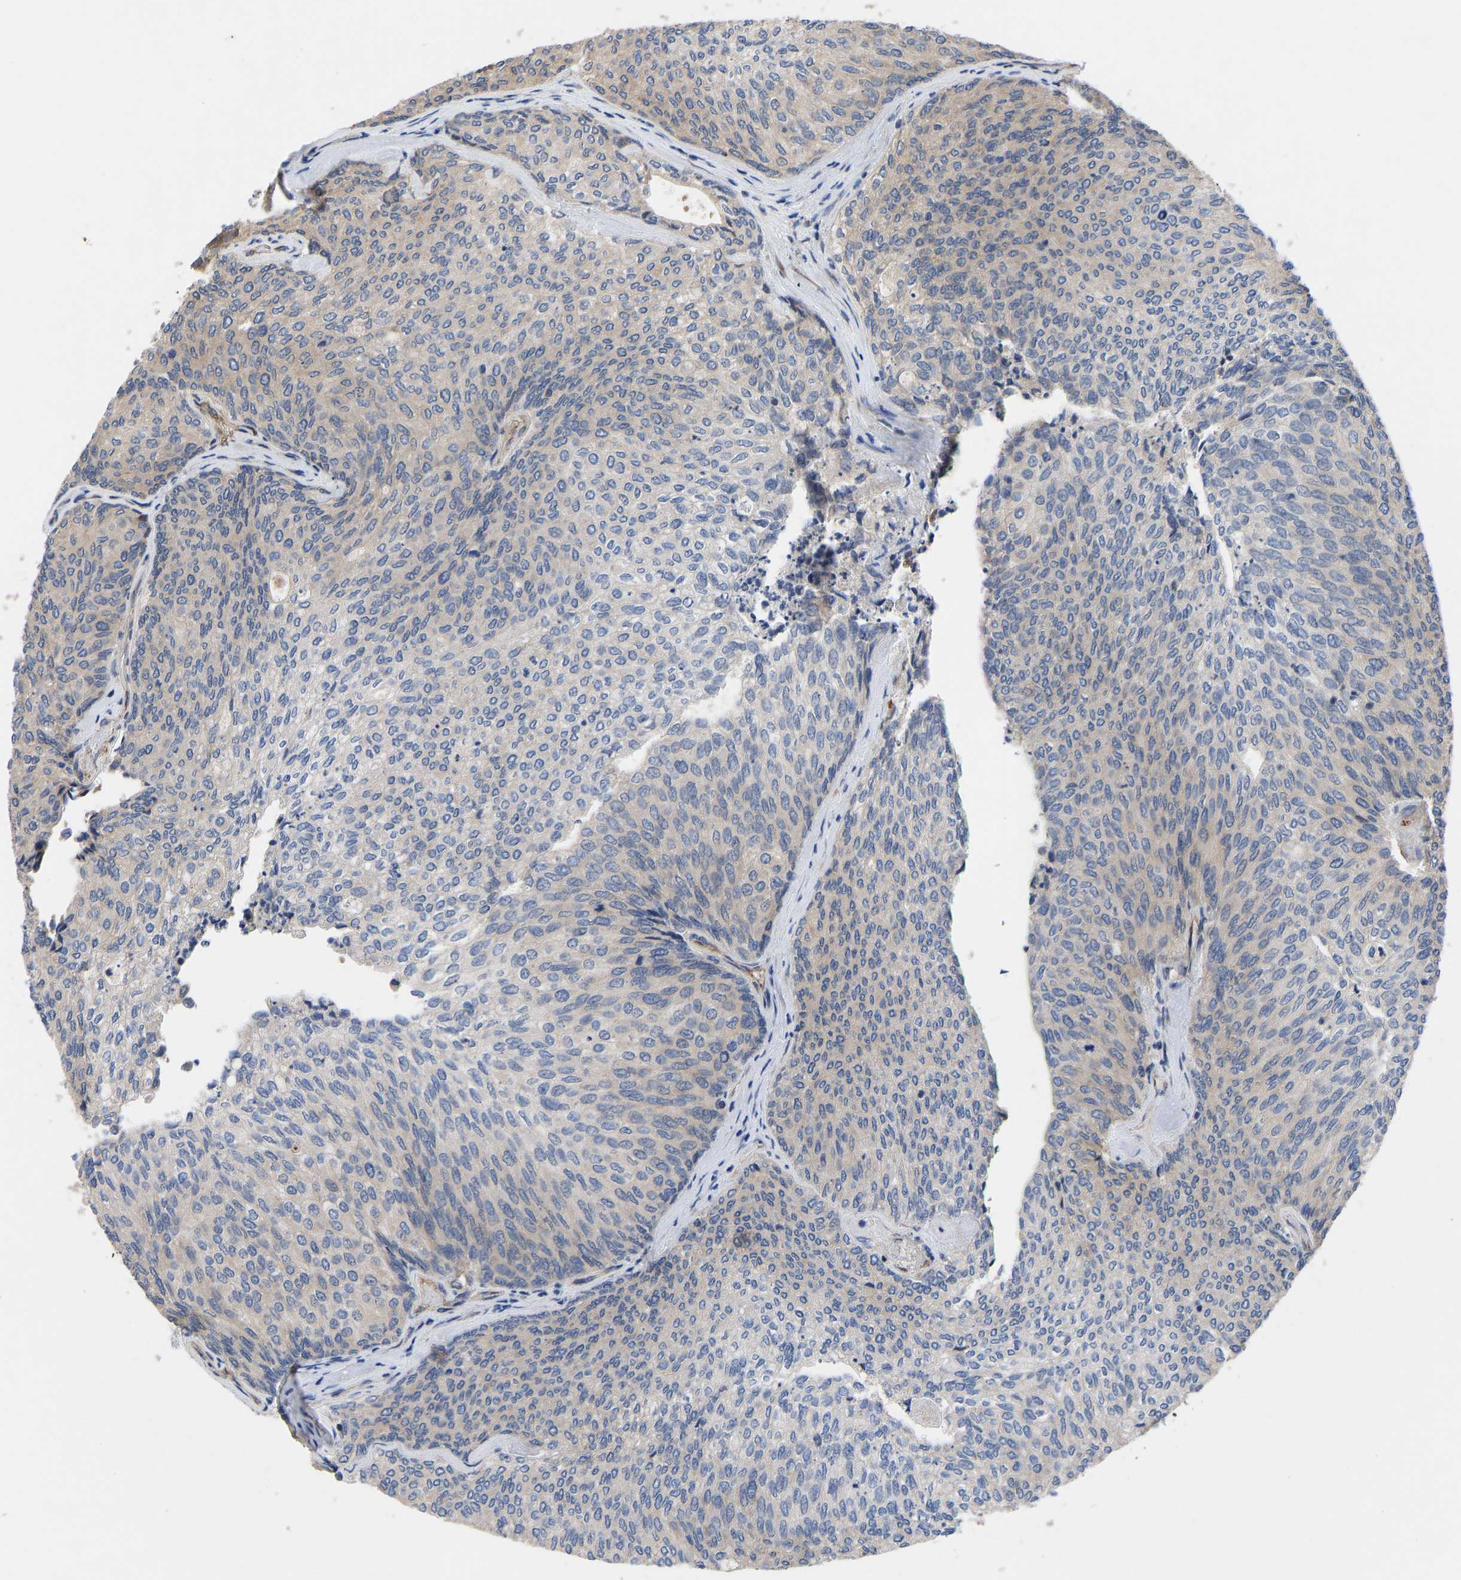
{"staining": {"intensity": "weak", "quantity": "<25%", "location": "cytoplasmic/membranous"}, "tissue": "urothelial cancer", "cell_type": "Tumor cells", "image_type": "cancer", "snomed": [{"axis": "morphology", "description": "Urothelial carcinoma, Low grade"}, {"axis": "topography", "description": "Urinary bladder"}], "caption": "IHC photomicrograph of urothelial carcinoma (low-grade) stained for a protein (brown), which reveals no staining in tumor cells.", "gene": "FRRS1", "patient": {"sex": "female", "age": 79}}